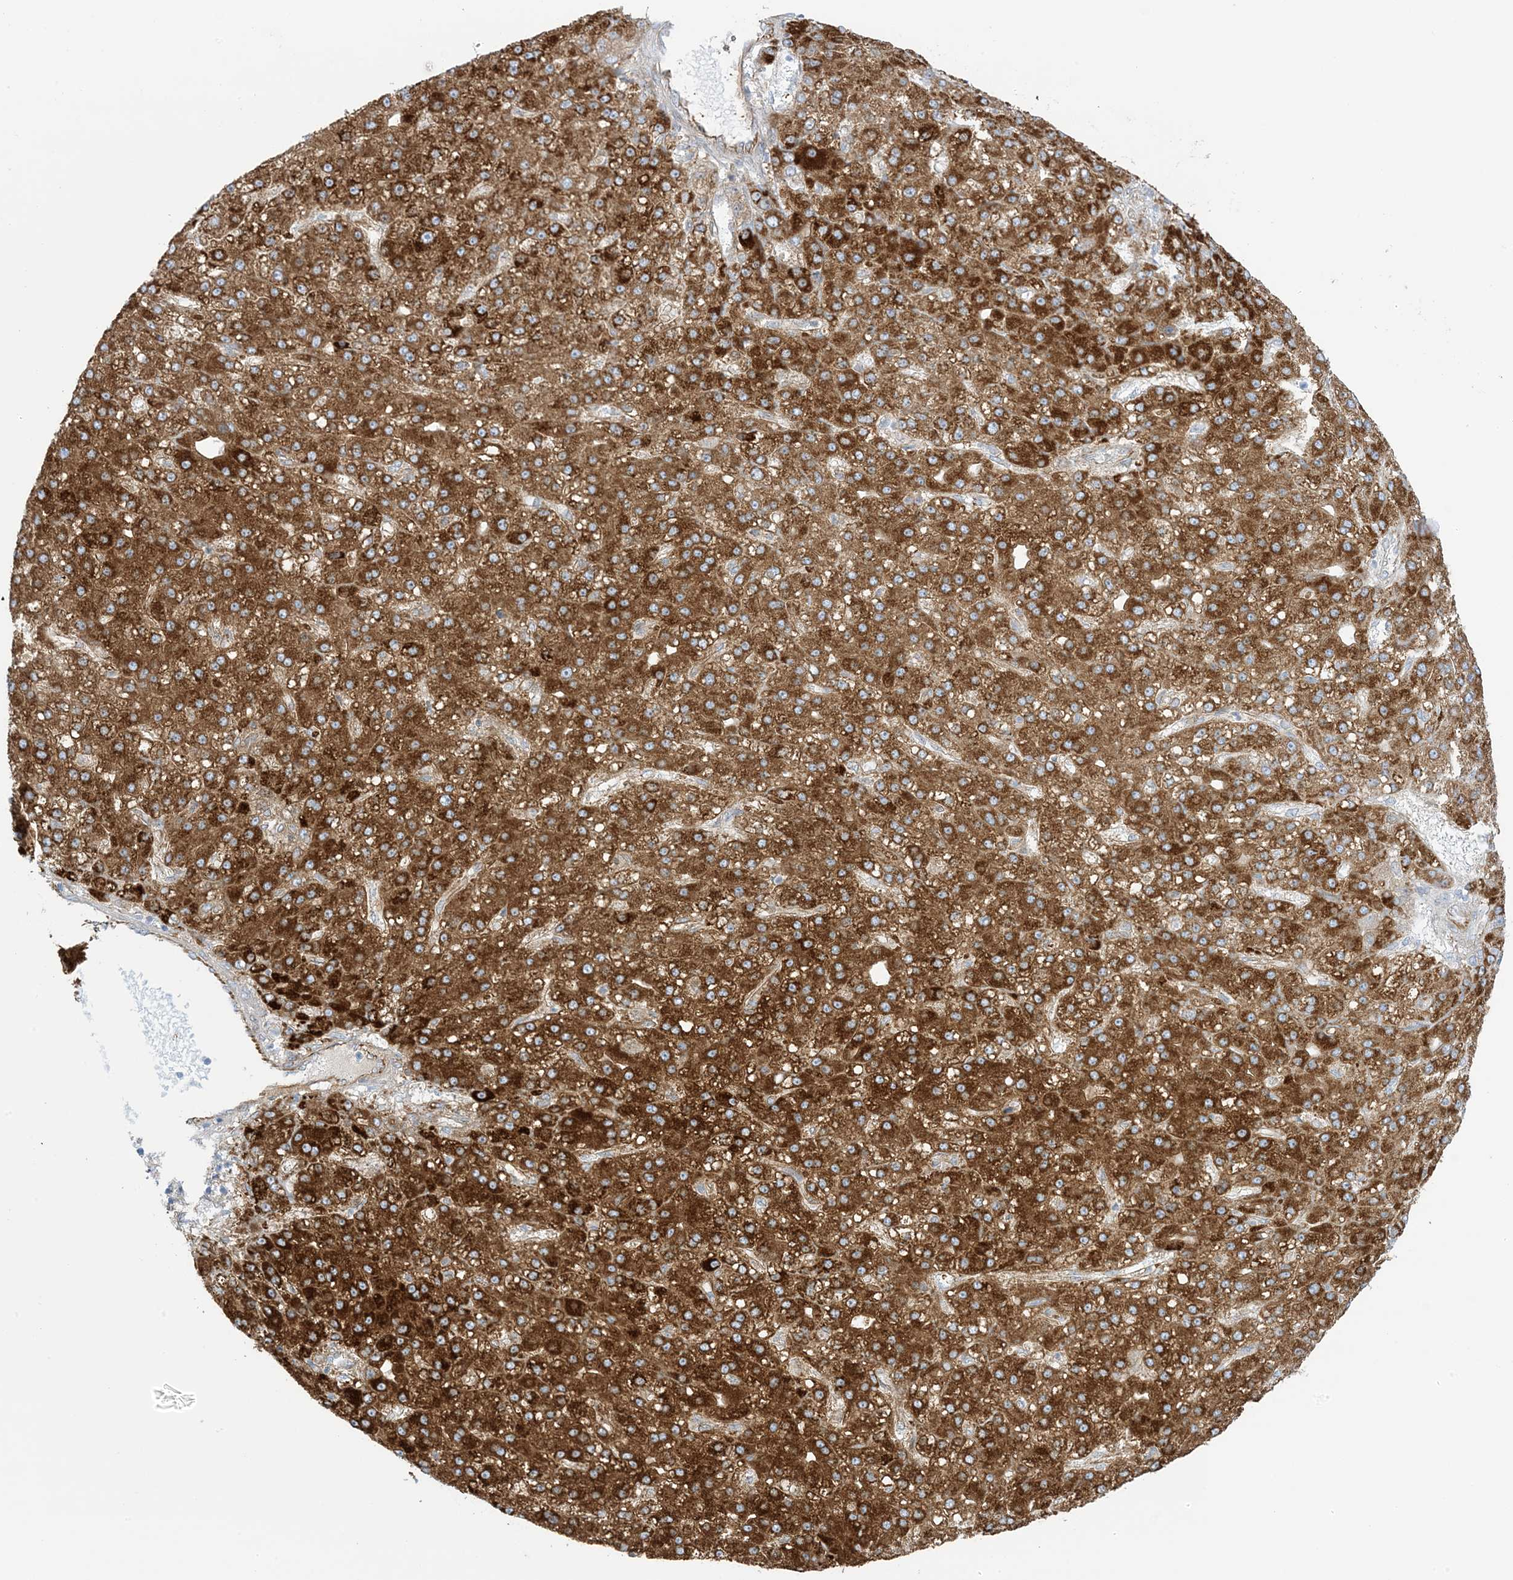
{"staining": {"intensity": "strong", "quantity": ">75%", "location": "cytoplasmic/membranous"}, "tissue": "liver cancer", "cell_type": "Tumor cells", "image_type": "cancer", "snomed": [{"axis": "morphology", "description": "Carcinoma, Hepatocellular, NOS"}, {"axis": "topography", "description": "Liver"}], "caption": "This is a histology image of immunohistochemistry (IHC) staining of liver cancer (hepatocellular carcinoma), which shows strong positivity in the cytoplasmic/membranous of tumor cells.", "gene": "PID1", "patient": {"sex": "male", "age": 67}}